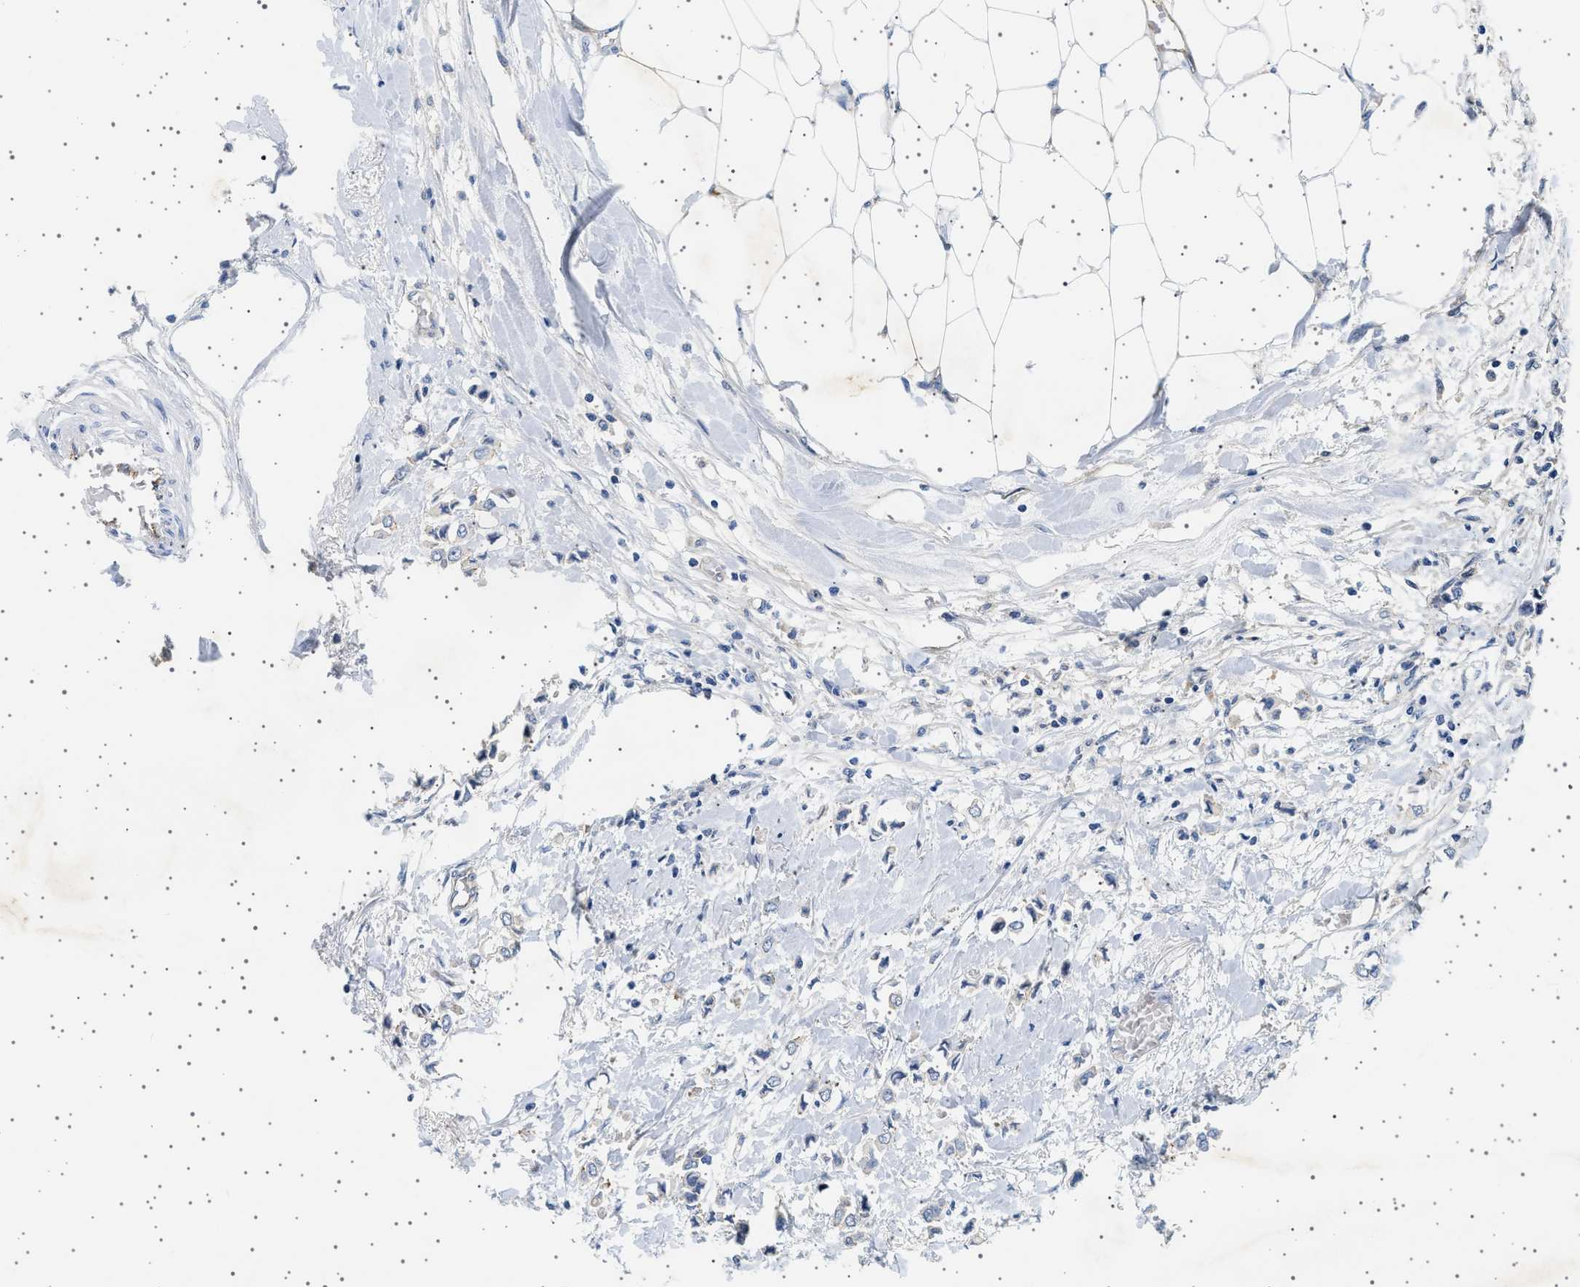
{"staining": {"intensity": "negative", "quantity": "none", "location": "none"}, "tissue": "breast cancer", "cell_type": "Tumor cells", "image_type": "cancer", "snomed": [{"axis": "morphology", "description": "Lobular carcinoma"}, {"axis": "topography", "description": "Breast"}], "caption": "DAB immunohistochemical staining of human lobular carcinoma (breast) reveals no significant positivity in tumor cells.", "gene": "PLPP6", "patient": {"sex": "female", "age": 51}}